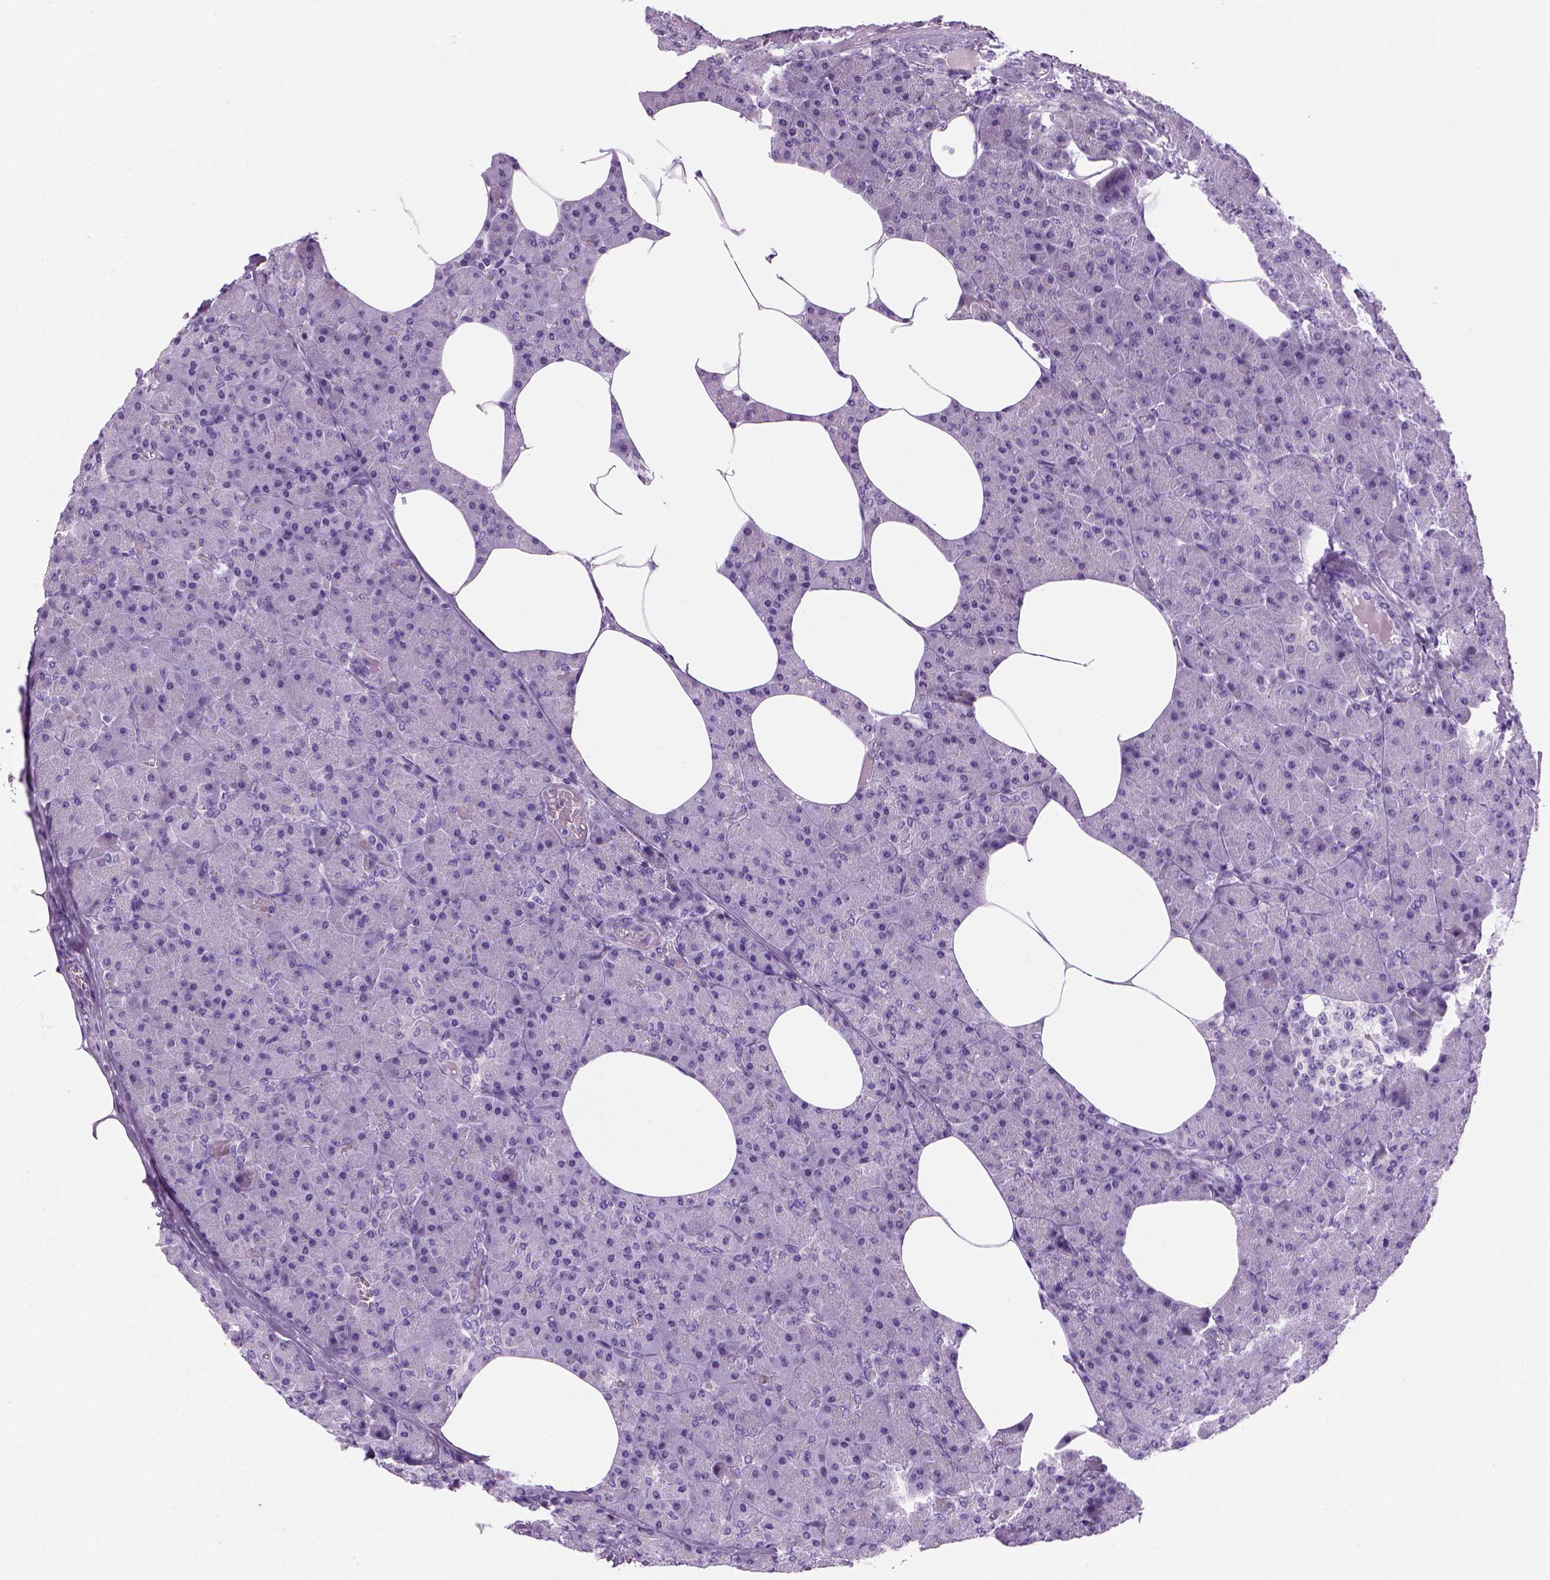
{"staining": {"intensity": "negative", "quantity": "none", "location": "none"}, "tissue": "pancreas", "cell_type": "Exocrine glandular cells", "image_type": "normal", "snomed": [{"axis": "morphology", "description": "Normal tissue, NOS"}, {"axis": "topography", "description": "Pancreas"}], "caption": "Immunohistochemistry (IHC) micrograph of normal pancreas: pancreas stained with DAB (3,3'-diaminobenzidine) reveals no significant protein staining in exocrine glandular cells.", "gene": "MZB1", "patient": {"sex": "female", "age": 45}}